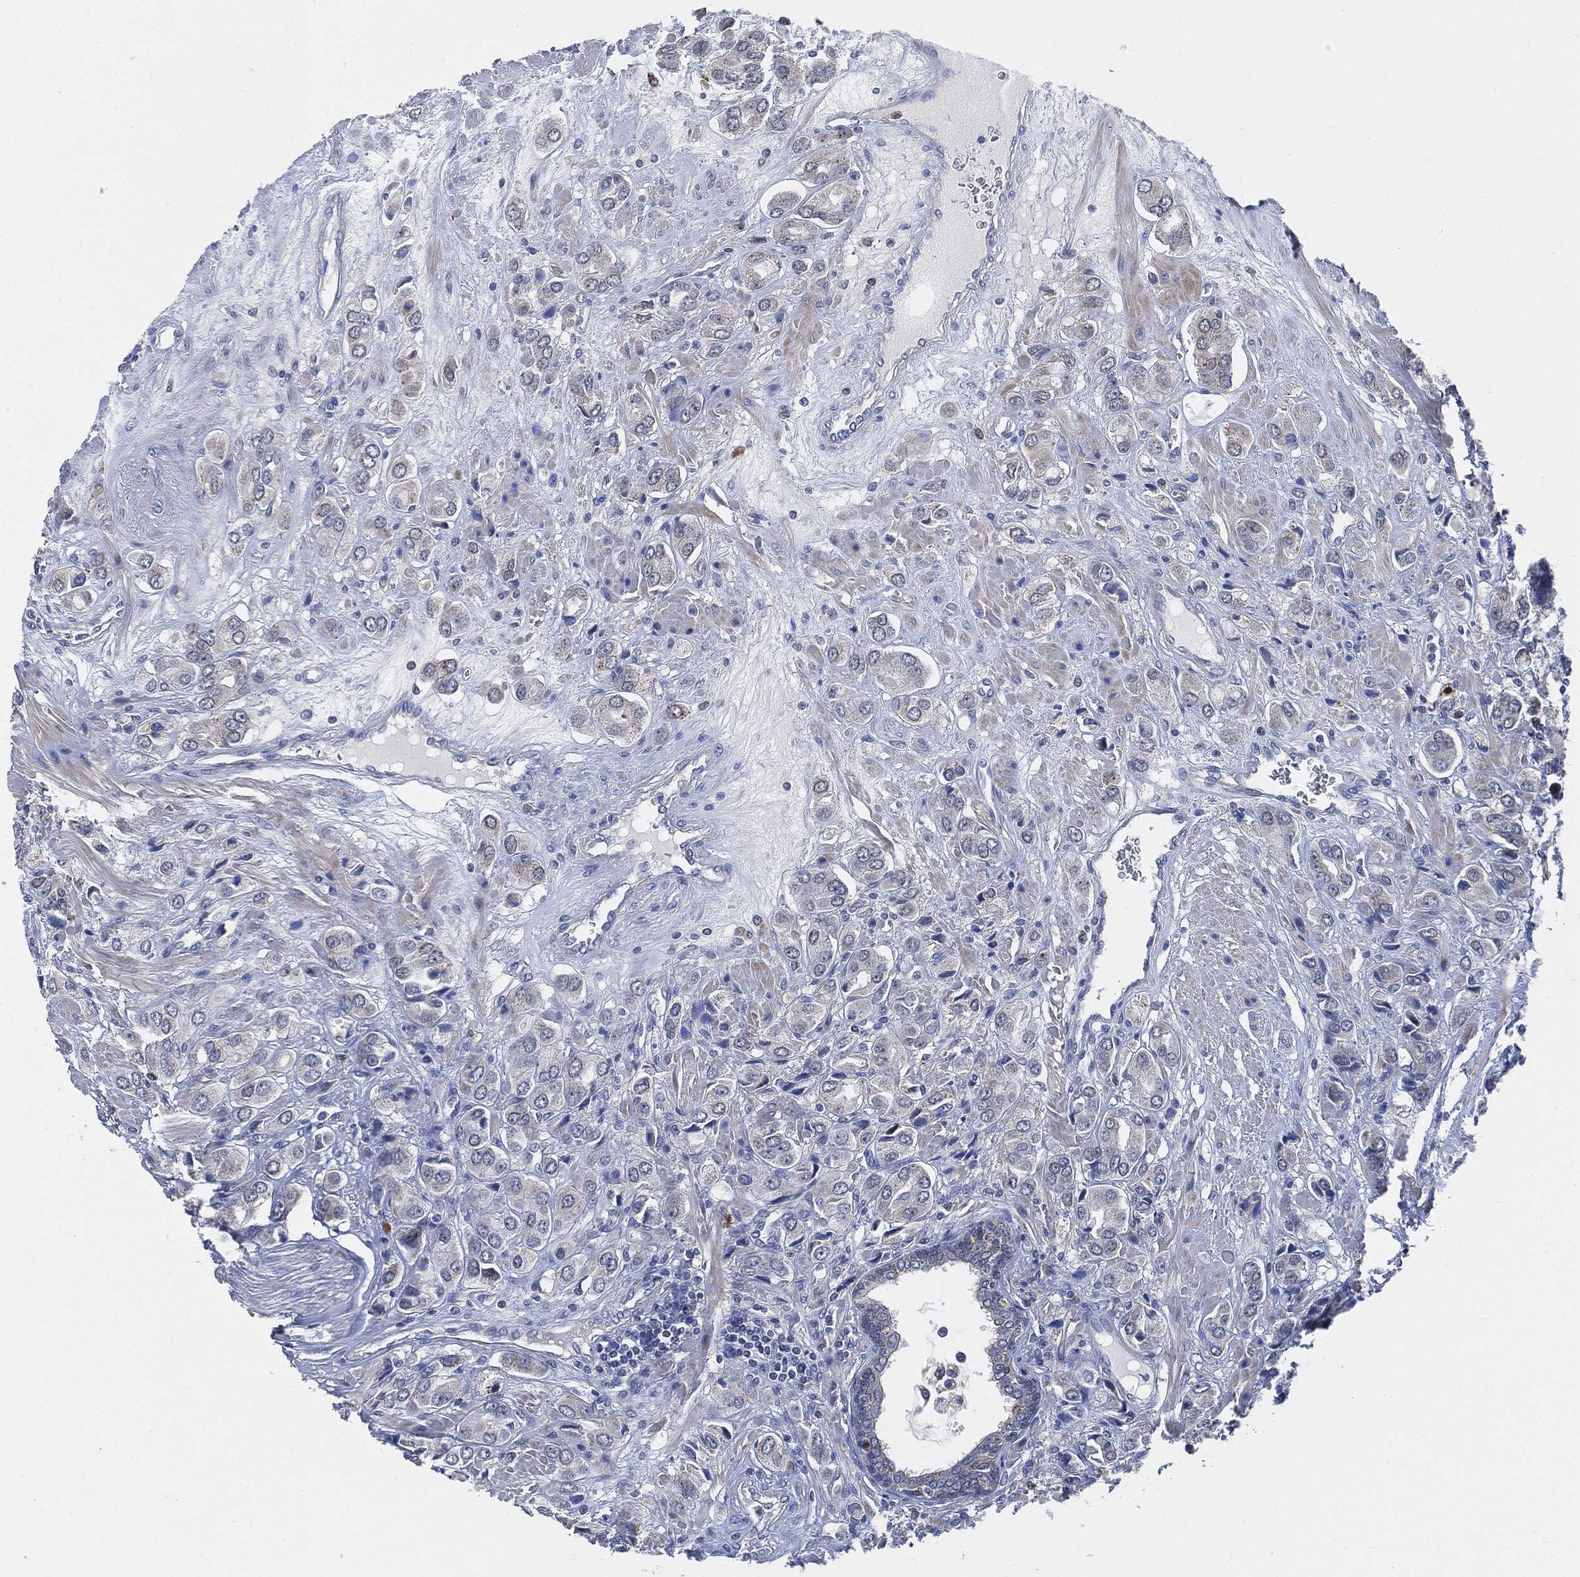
{"staining": {"intensity": "negative", "quantity": "none", "location": "none"}, "tissue": "prostate cancer", "cell_type": "Tumor cells", "image_type": "cancer", "snomed": [{"axis": "morphology", "description": "Adenocarcinoma, NOS"}, {"axis": "topography", "description": "Prostate and seminal vesicle, NOS"}, {"axis": "topography", "description": "Prostate"}], "caption": "A histopathology image of prostate cancer (adenocarcinoma) stained for a protein shows no brown staining in tumor cells.", "gene": "VSIG4", "patient": {"sex": "male", "age": 69}}